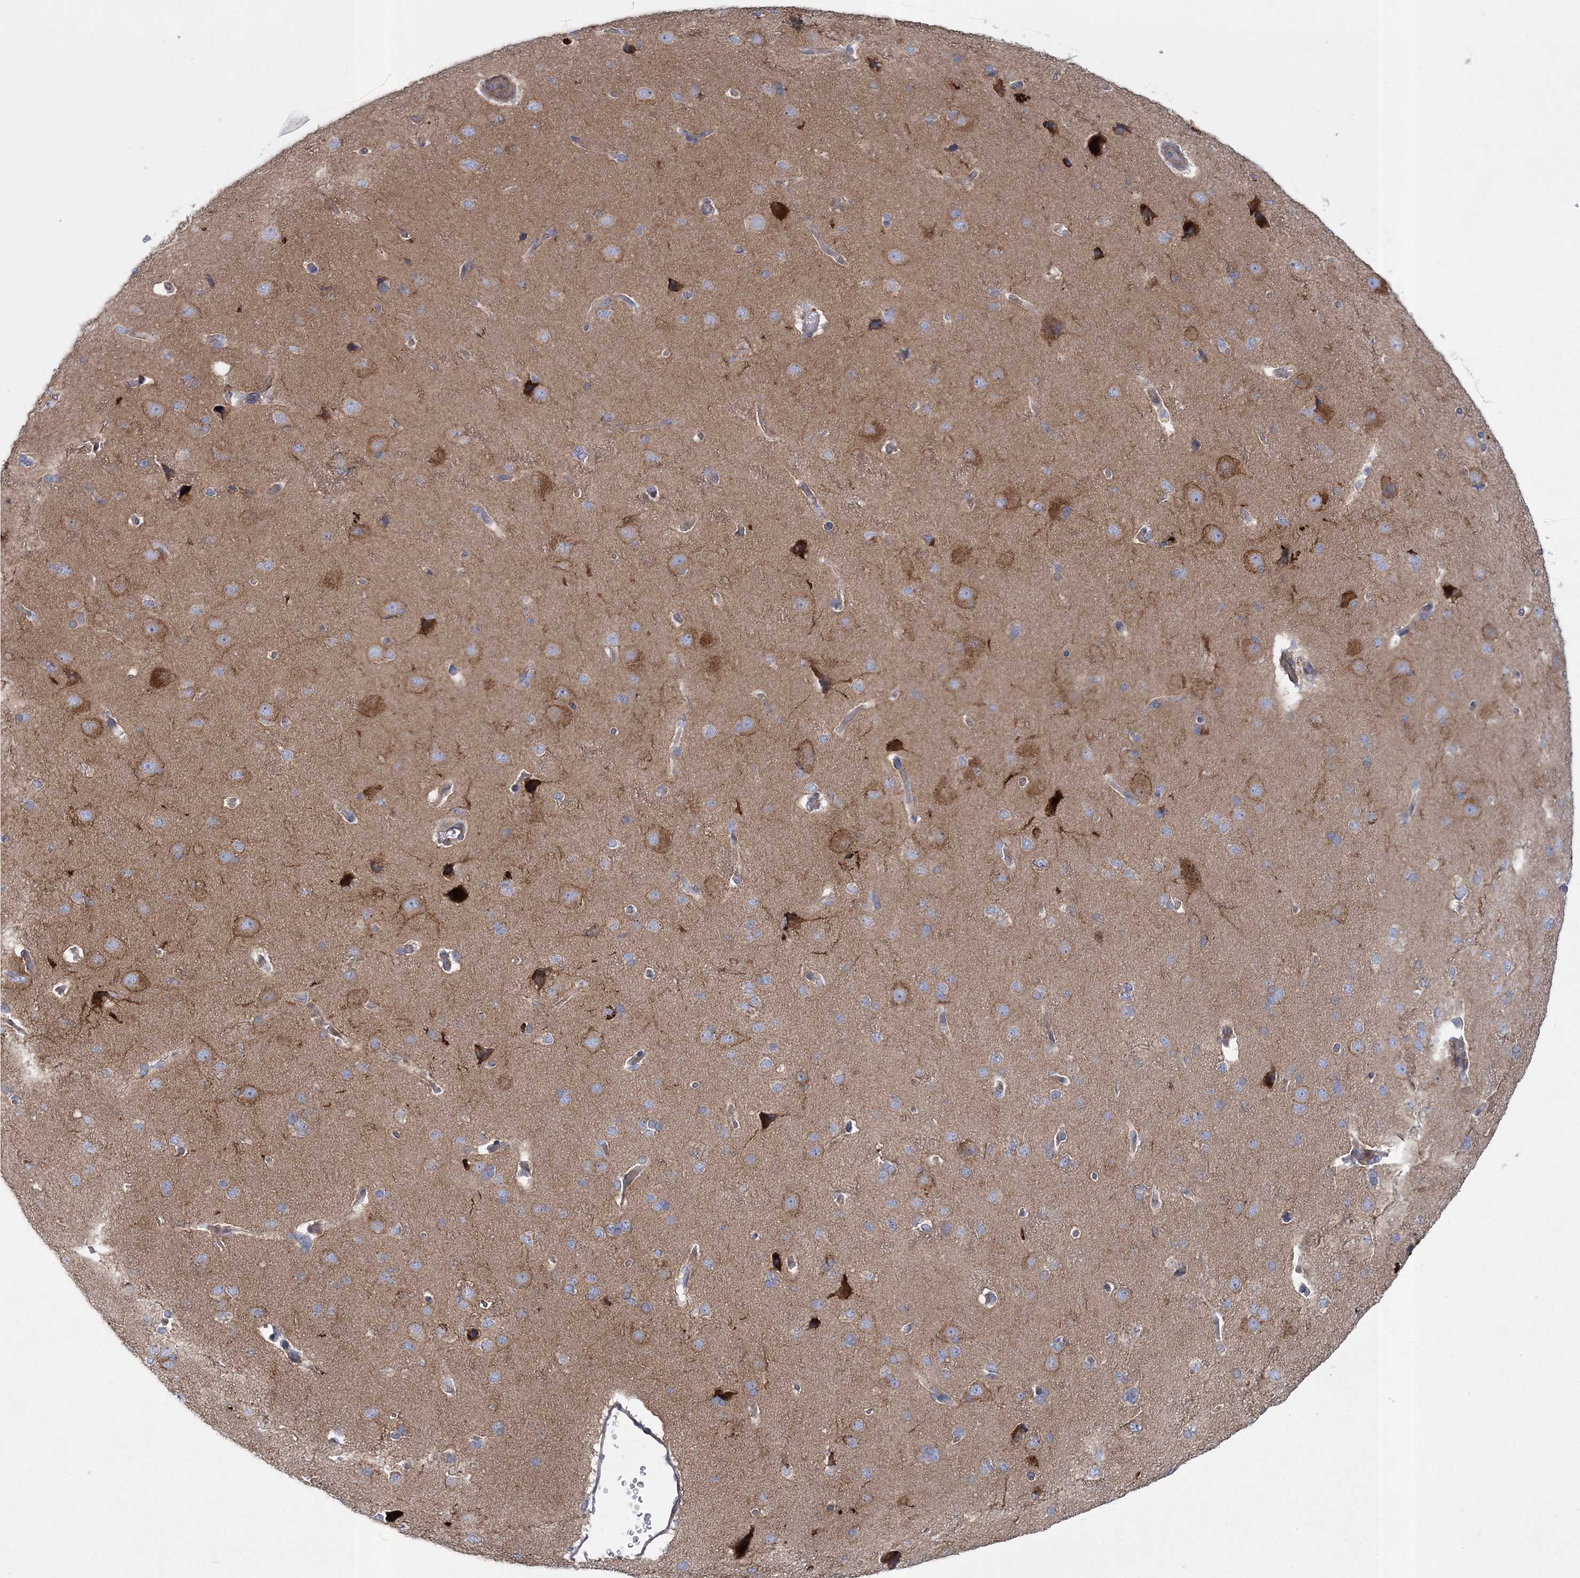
{"staining": {"intensity": "weak", "quantity": "25%-75%", "location": "cytoplasmic/membranous"}, "tissue": "cerebral cortex", "cell_type": "Endothelial cells", "image_type": "normal", "snomed": [{"axis": "morphology", "description": "Normal tissue, NOS"}, {"axis": "topography", "description": "Cerebral cortex"}], "caption": "Approximately 25%-75% of endothelial cells in normal human cerebral cortex display weak cytoplasmic/membranous protein staining as visualized by brown immunohistochemical staining.", "gene": "ARSJ", "patient": {"sex": "male", "age": 62}}